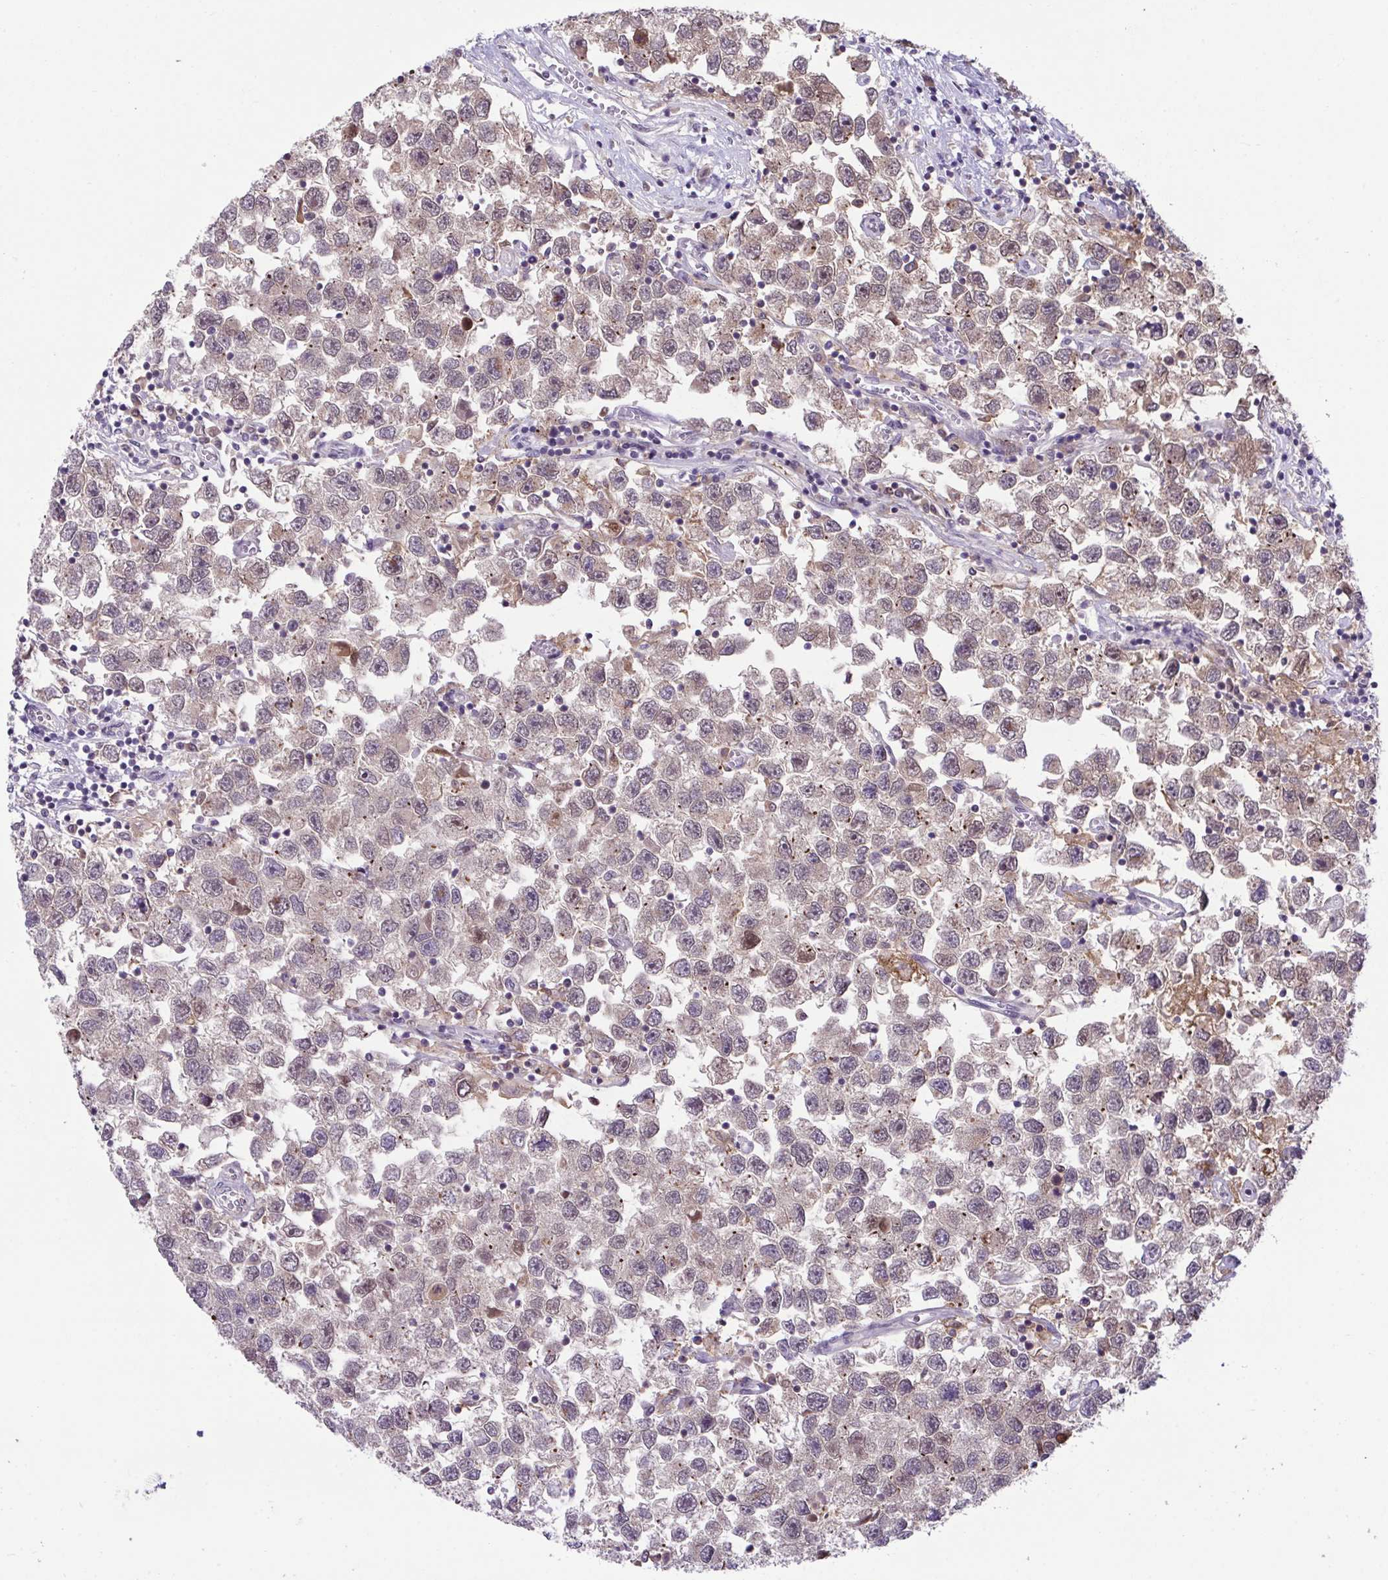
{"staining": {"intensity": "weak", "quantity": "<25%", "location": "nuclear"}, "tissue": "testis cancer", "cell_type": "Tumor cells", "image_type": "cancer", "snomed": [{"axis": "morphology", "description": "Seminoma, NOS"}, {"axis": "topography", "description": "Testis"}], "caption": "Testis cancer (seminoma) was stained to show a protein in brown. There is no significant staining in tumor cells.", "gene": "ZNF444", "patient": {"sex": "male", "age": 26}}